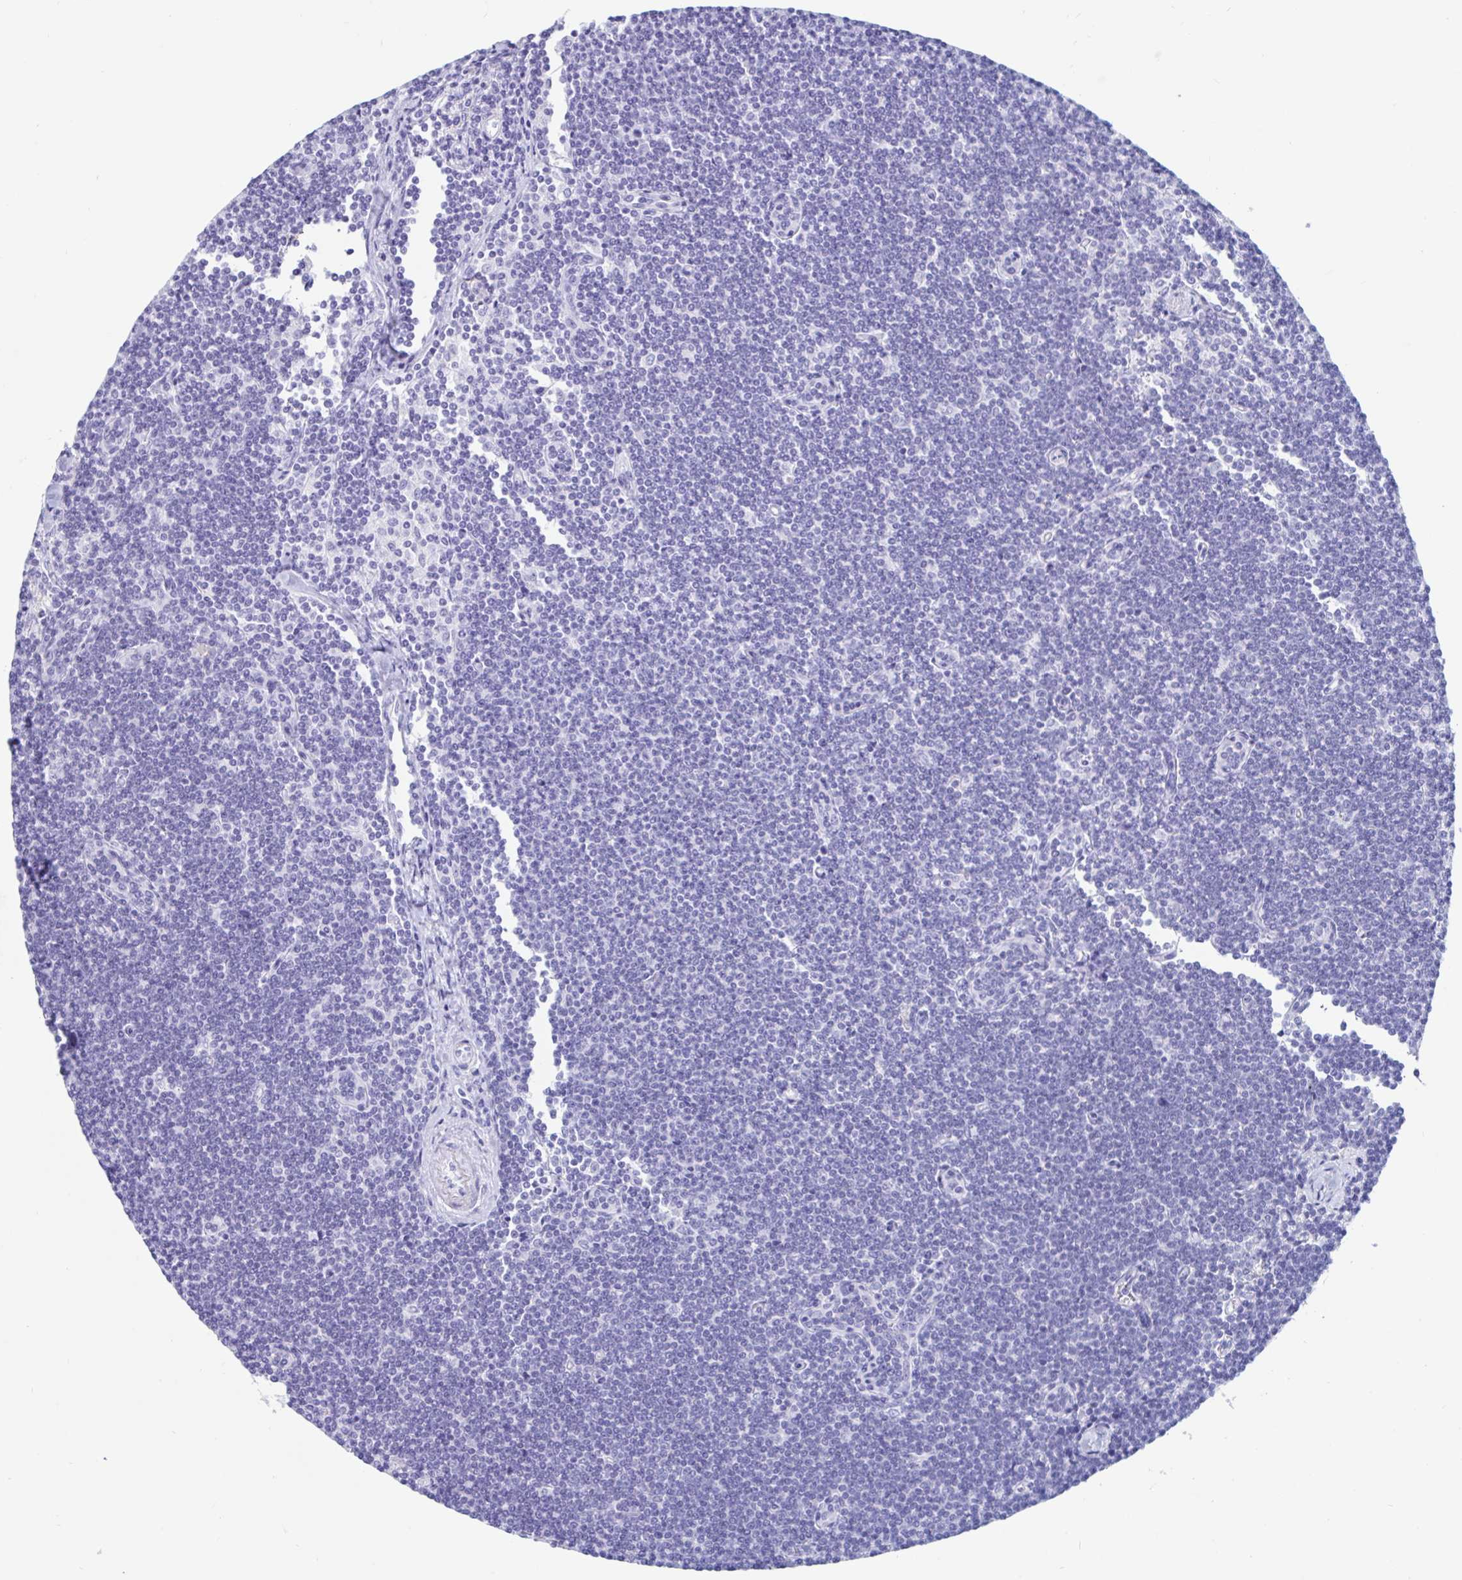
{"staining": {"intensity": "negative", "quantity": "none", "location": "none"}, "tissue": "lymphoma", "cell_type": "Tumor cells", "image_type": "cancer", "snomed": [{"axis": "morphology", "description": "Malignant lymphoma, non-Hodgkin's type, Low grade"}, {"axis": "topography", "description": "Lymph node"}], "caption": "Histopathology image shows no protein positivity in tumor cells of low-grade malignant lymphoma, non-Hodgkin's type tissue.", "gene": "GKN2", "patient": {"sex": "female", "age": 73}}